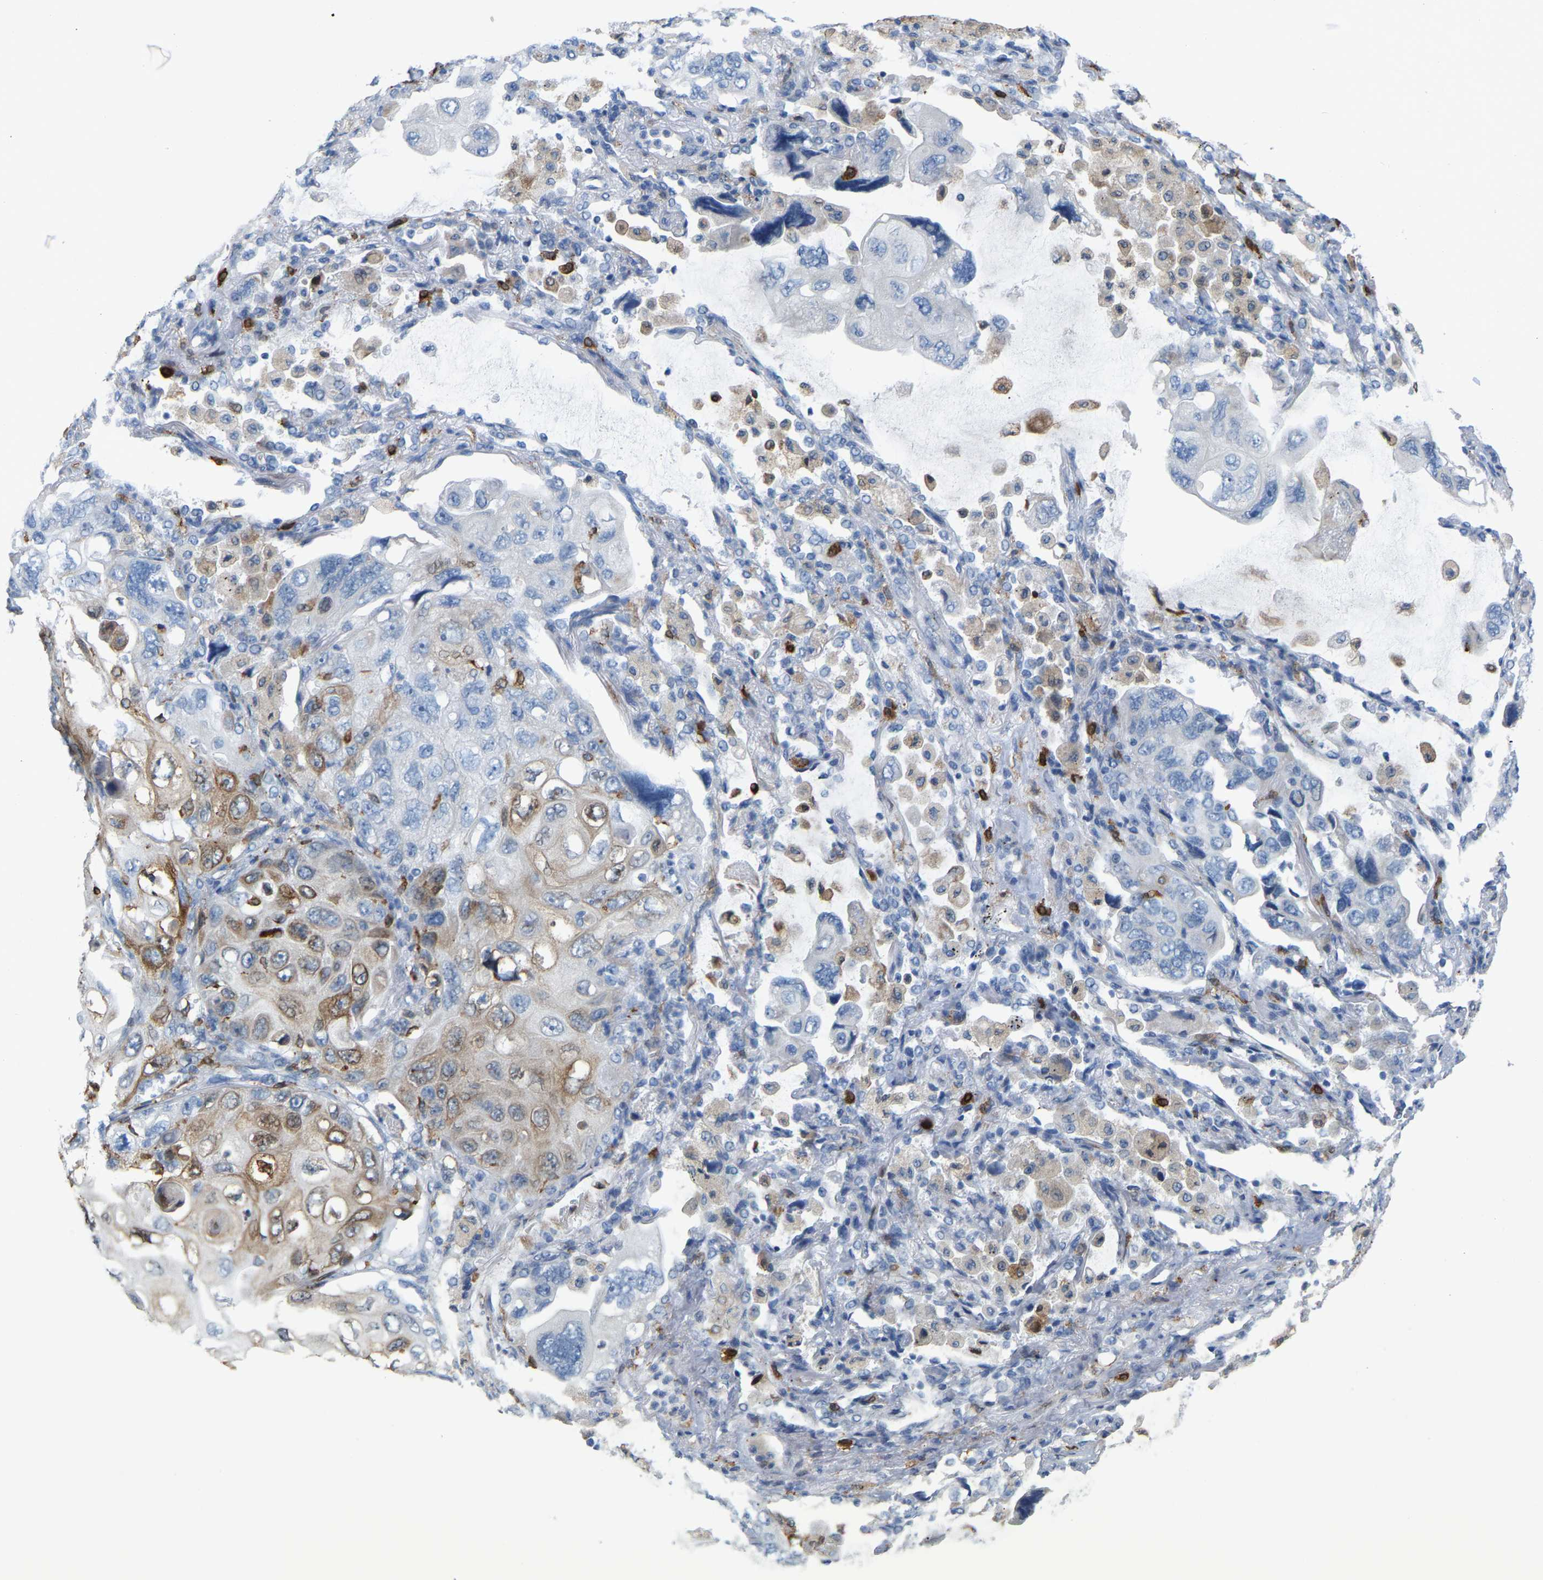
{"staining": {"intensity": "moderate", "quantity": "<25%", "location": "cytoplasmic/membranous"}, "tissue": "lung cancer", "cell_type": "Tumor cells", "image_type": "cancer", "snomed": [{"axis": "morphology", "description": "Squamous cell carcinoma, NOS"}, {"axis": "topography", "description": "Lung"}], "caption": "Approximately <25% of tumor cells in human lung cancer exhibit moderate cytoplasmic/membranous protein staining as visualized by brown immunohistochemical staining.", "gene": "PTGS1", "patient": {"sex": "female", "age": 73}}